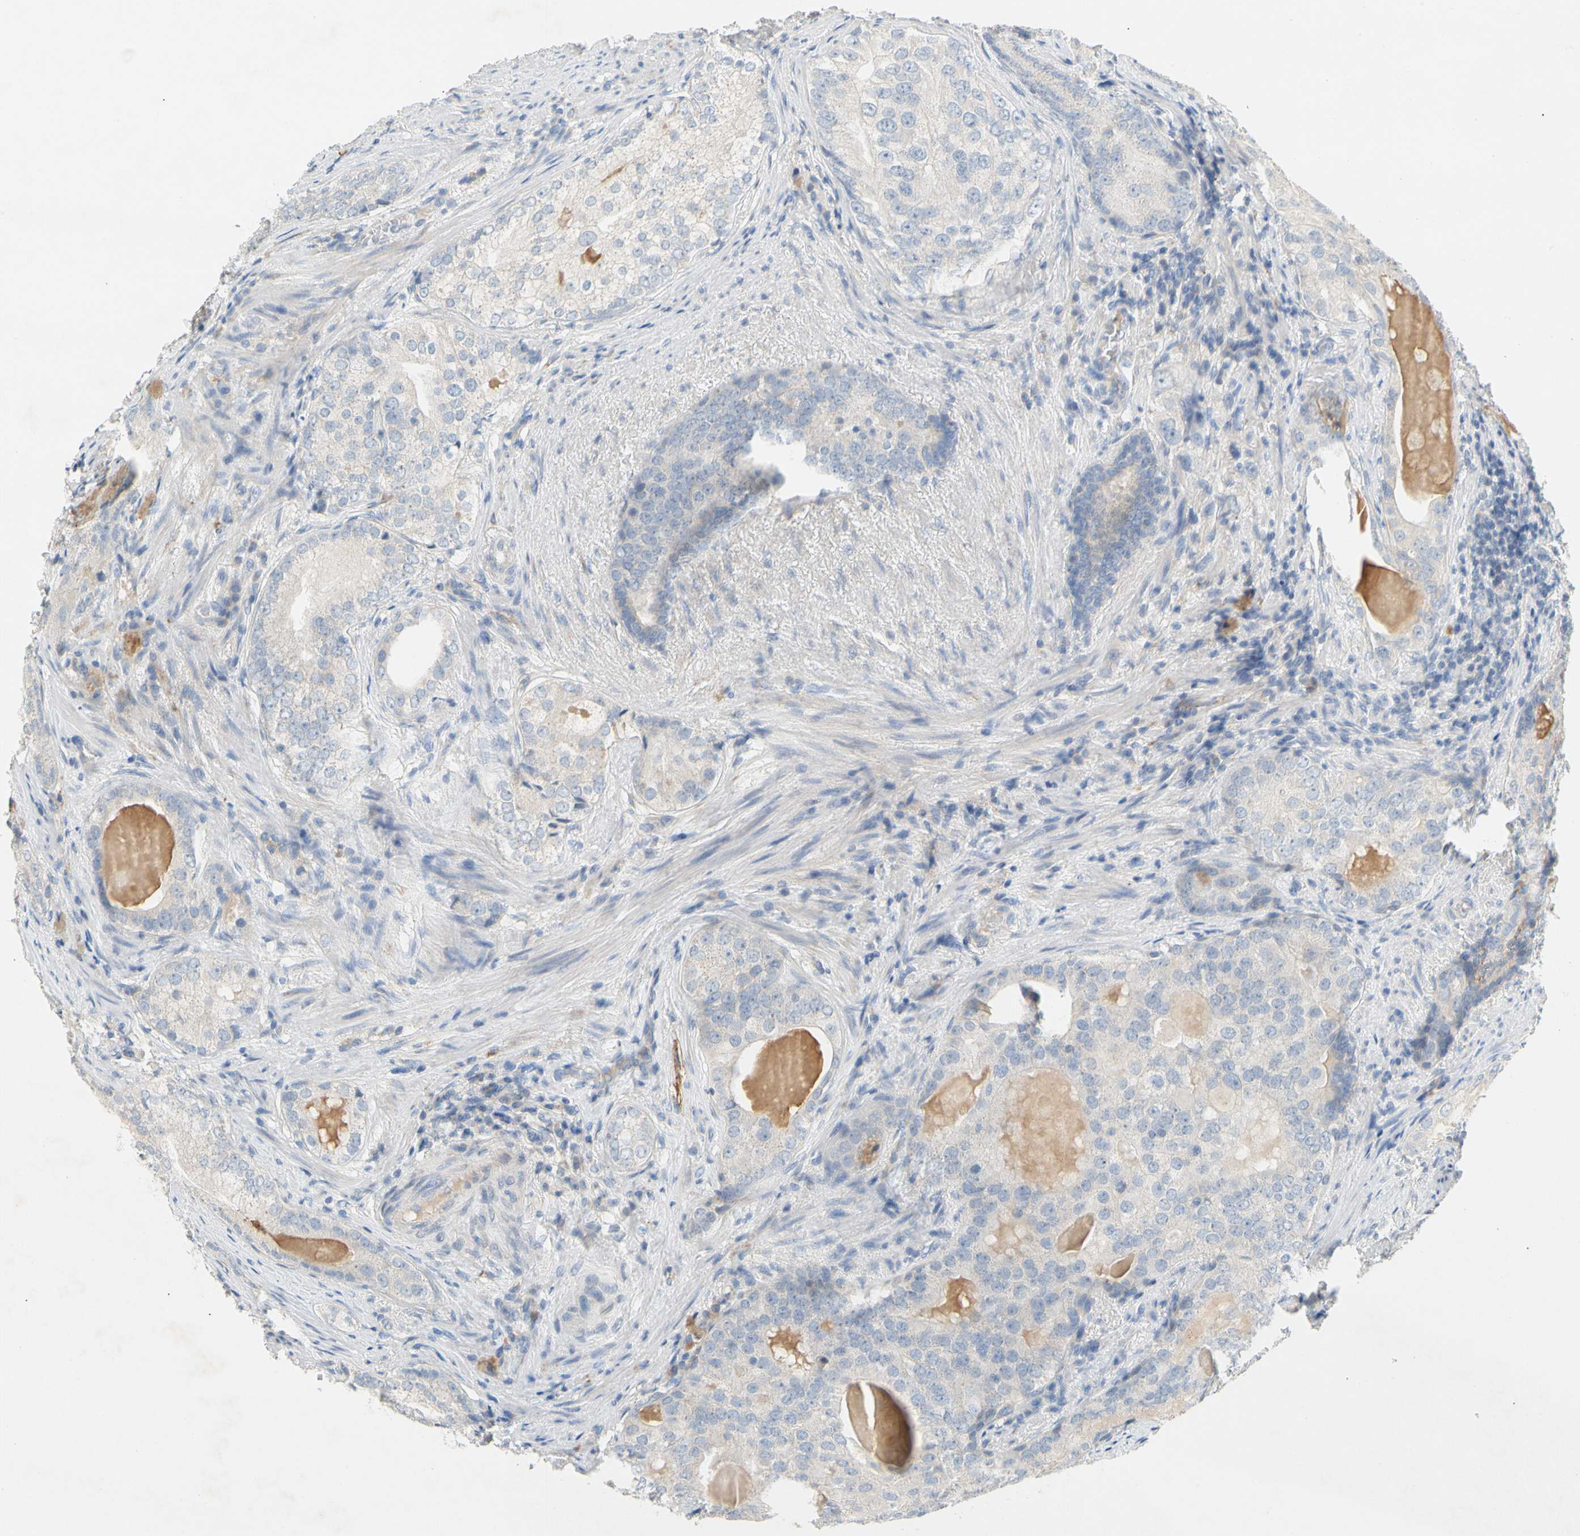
{"staining": {"intensity": "negative", "quantity": "none", "location": "none"}, "tissue": "prostate cancer", "cell_type": "Tumor cells", "image_type": "cancer", "snomed": [{"axis": "morphology", "description": "Adenocarcinoma, High grade"}, {"axis": "topography", "description": "Prostate"}], "caption": "High power microscopy image of an IHC micrograph of prostate cancer, revealing no significant staining in tumor cells. (Brightfield microscopy of DAB immunohistochemistry at high magnification).", "gene": "CCM2L", "patient": {"sex": "male", "age": 66}}